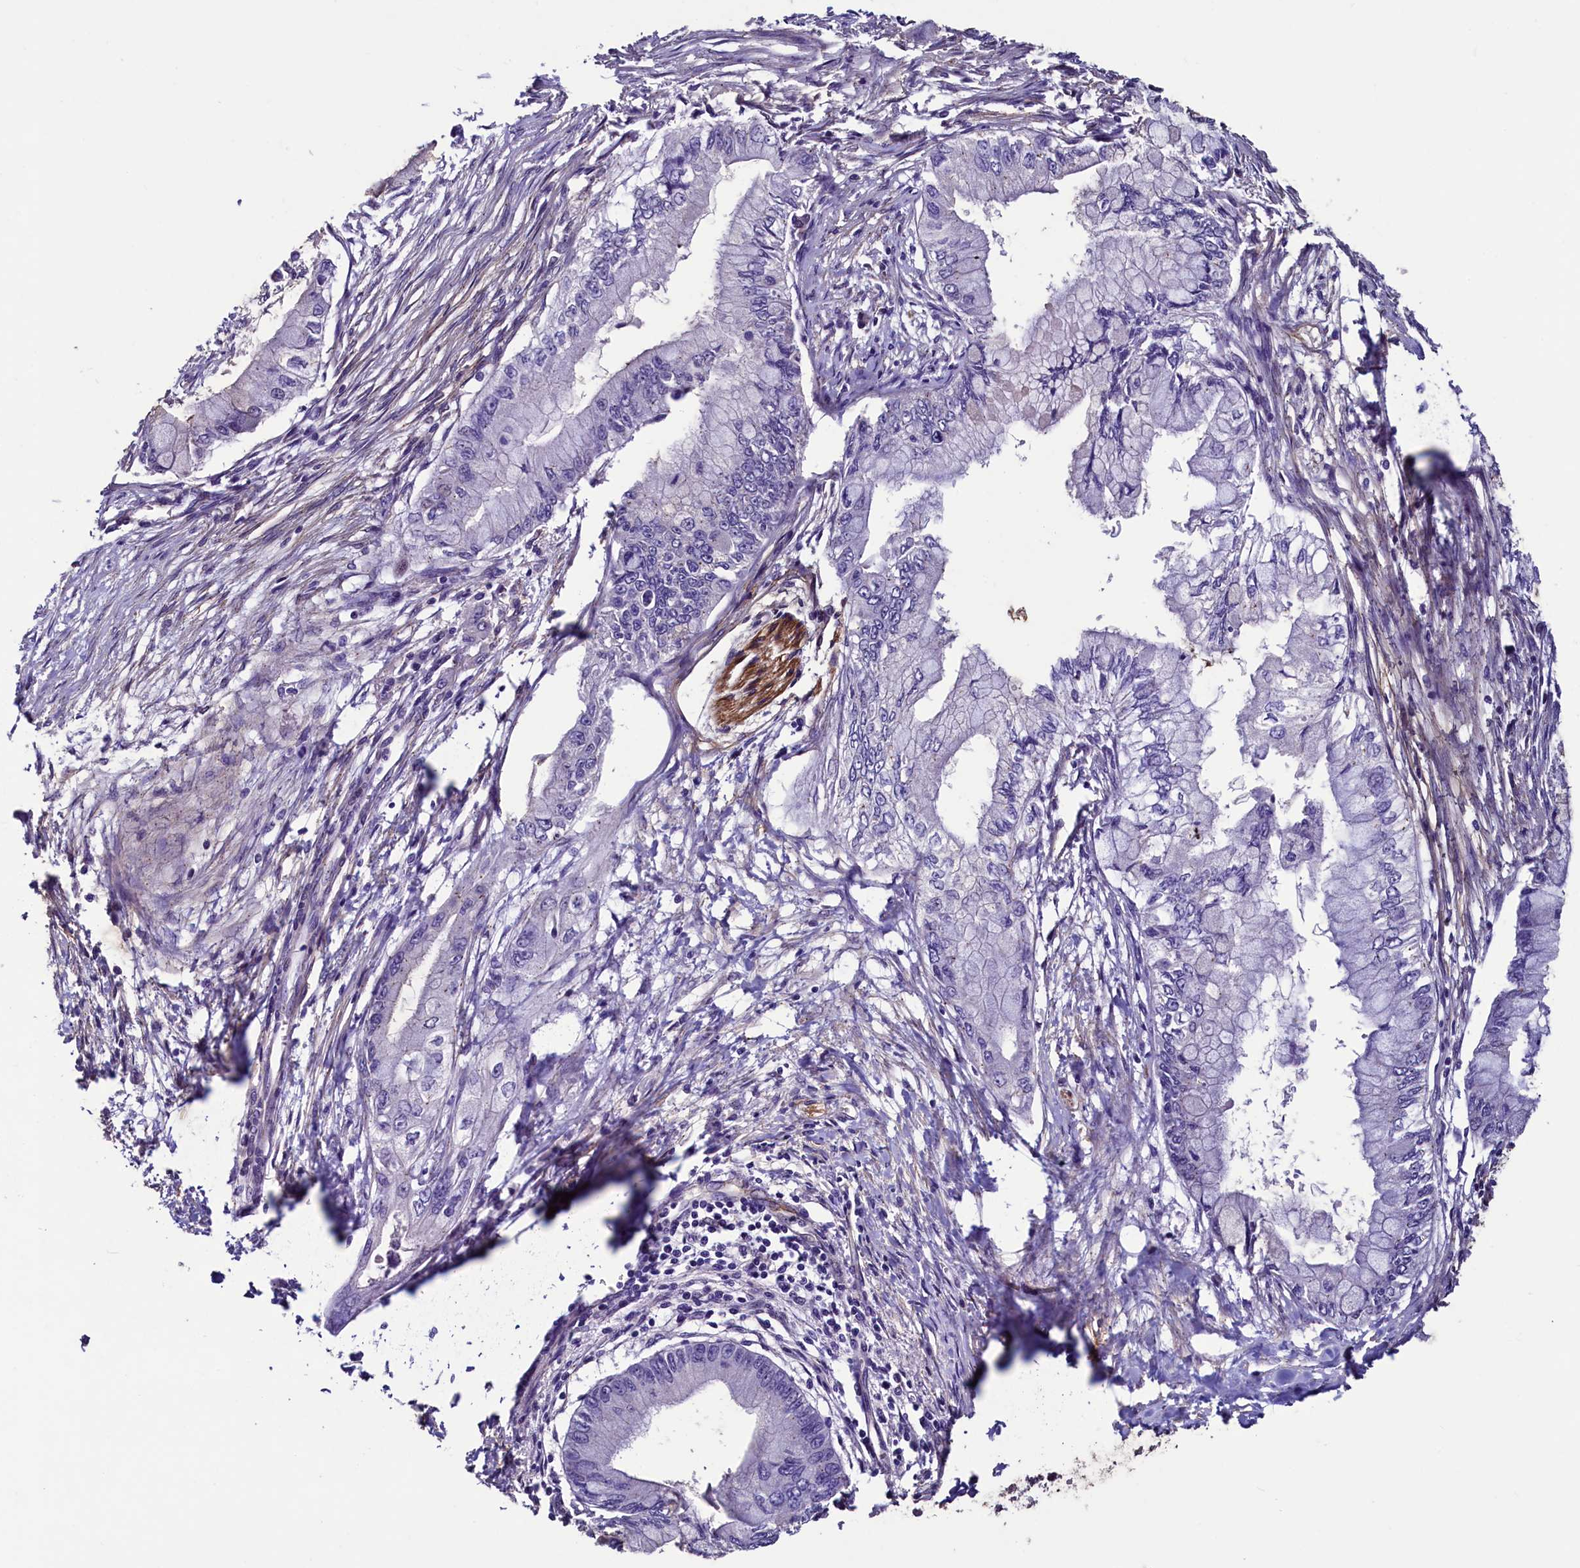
{"staining": {"intensity": "negative", "quantity": "none", "location": "none"}, "tissue": "pancreatic cancer", "cell_type": "Tumor cells", "image_type": "cancer", "snomed": [{"axis": "morphology", "description": "Adenocarcinoma, NOS"}, {"axis": "topography", "description": "Pancreas"}], "caption": "Immunohistochemical staining of human pancreatic adenocarcinoma shows no significant positivity in tumor cells.", "gene": "PALM", "patient": {"sex": "male", "age": 48}}